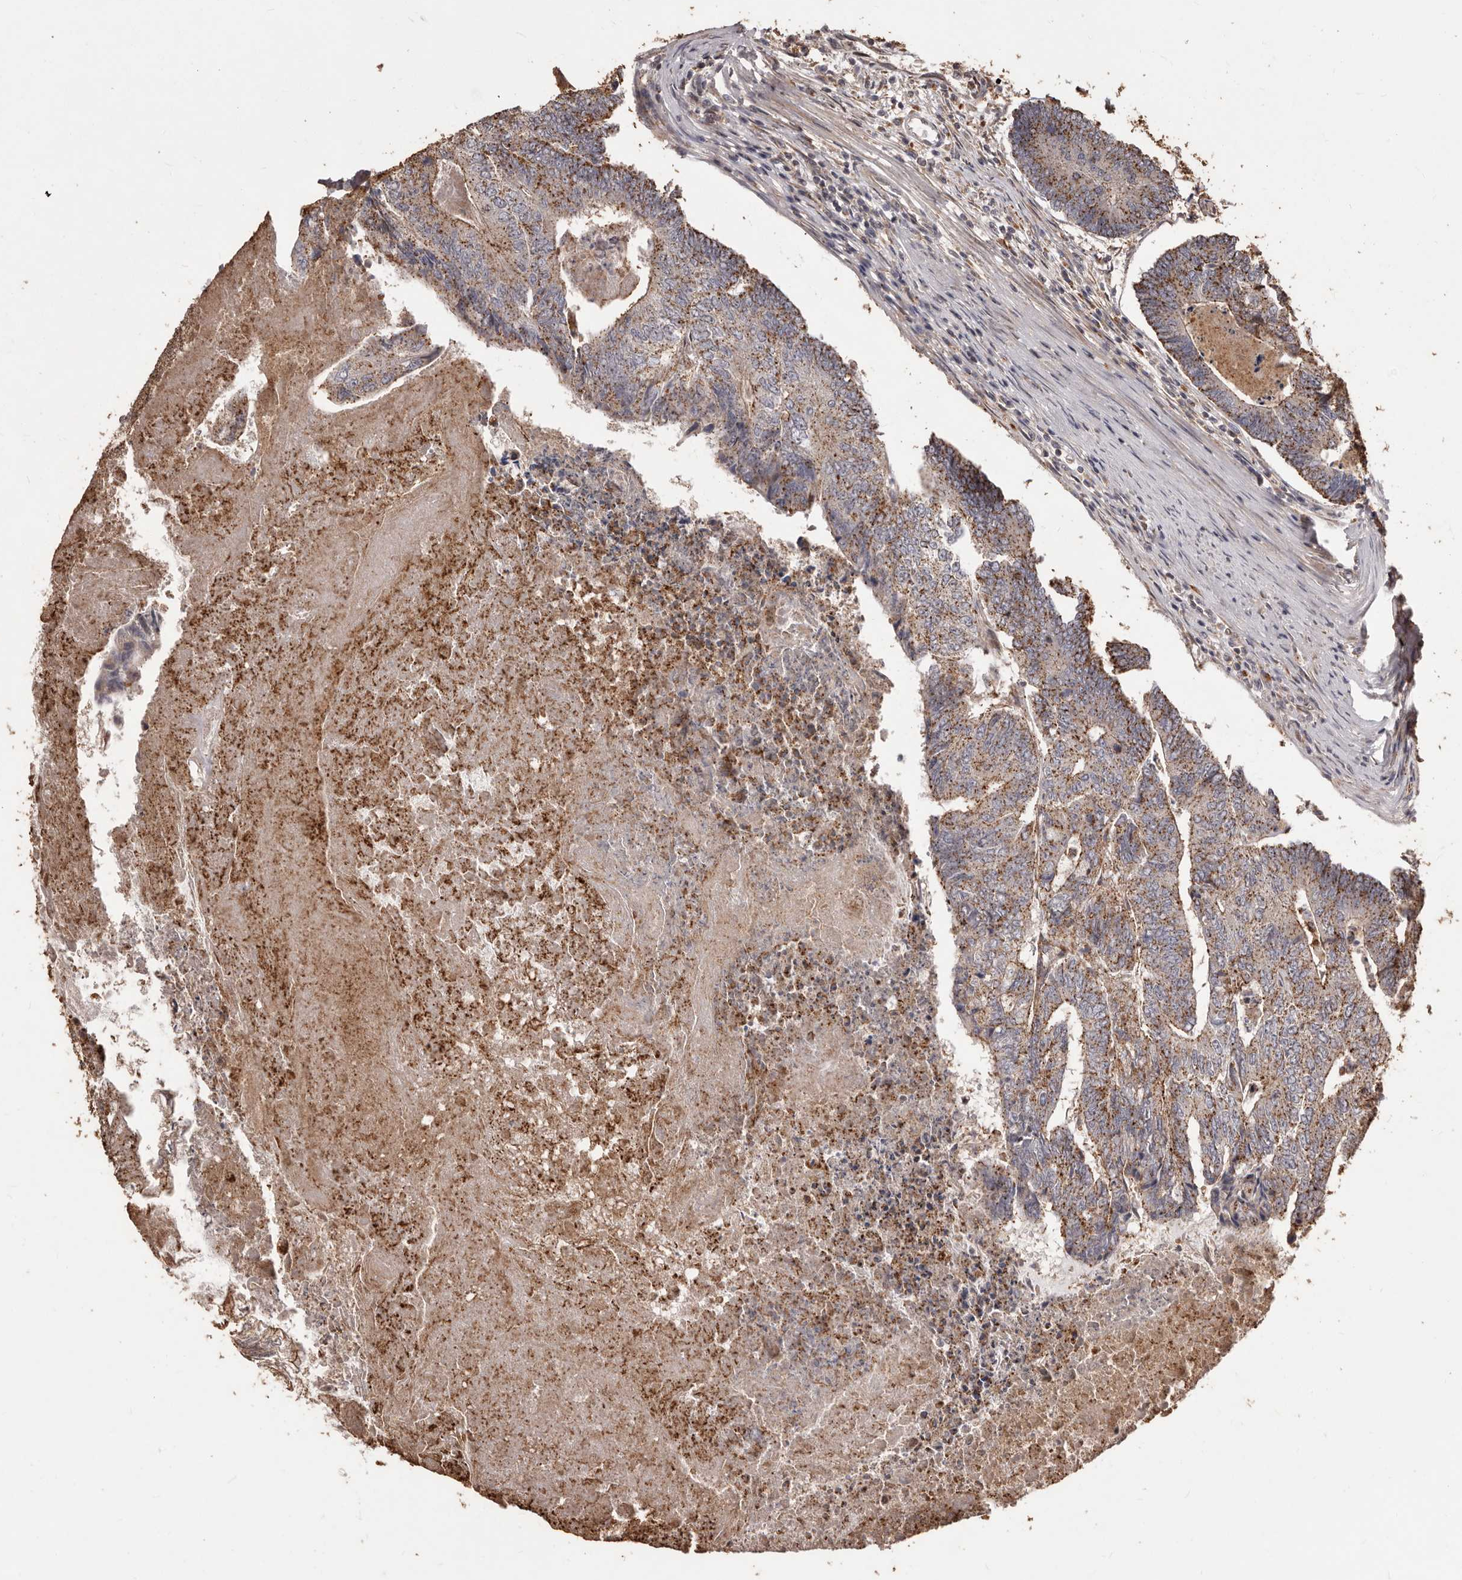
{"staining": {"intensity": "moderate", "quantity": ">75%", "location": "cytoplasmic/membranous"}, "tissue": "colorectal cancer", "cell_type": "Tumor cells", "image_type": "cancer", "snomed": [{"axis": "morphology", "description": "Adenocarcinoma, NOS"}, {"axis": "topography", "description": "Colon"}], "caption": "Immunohistochemical staining of human colorectal cancer (adenocarcinoma) displays medium levels of moderate cytoplasmic/membranous protein staining in approximately >75% of tumor cells. Nuclei are stained in blue.", "gene": "MTO1", "patient": {"sex": "female", "age": 67}}